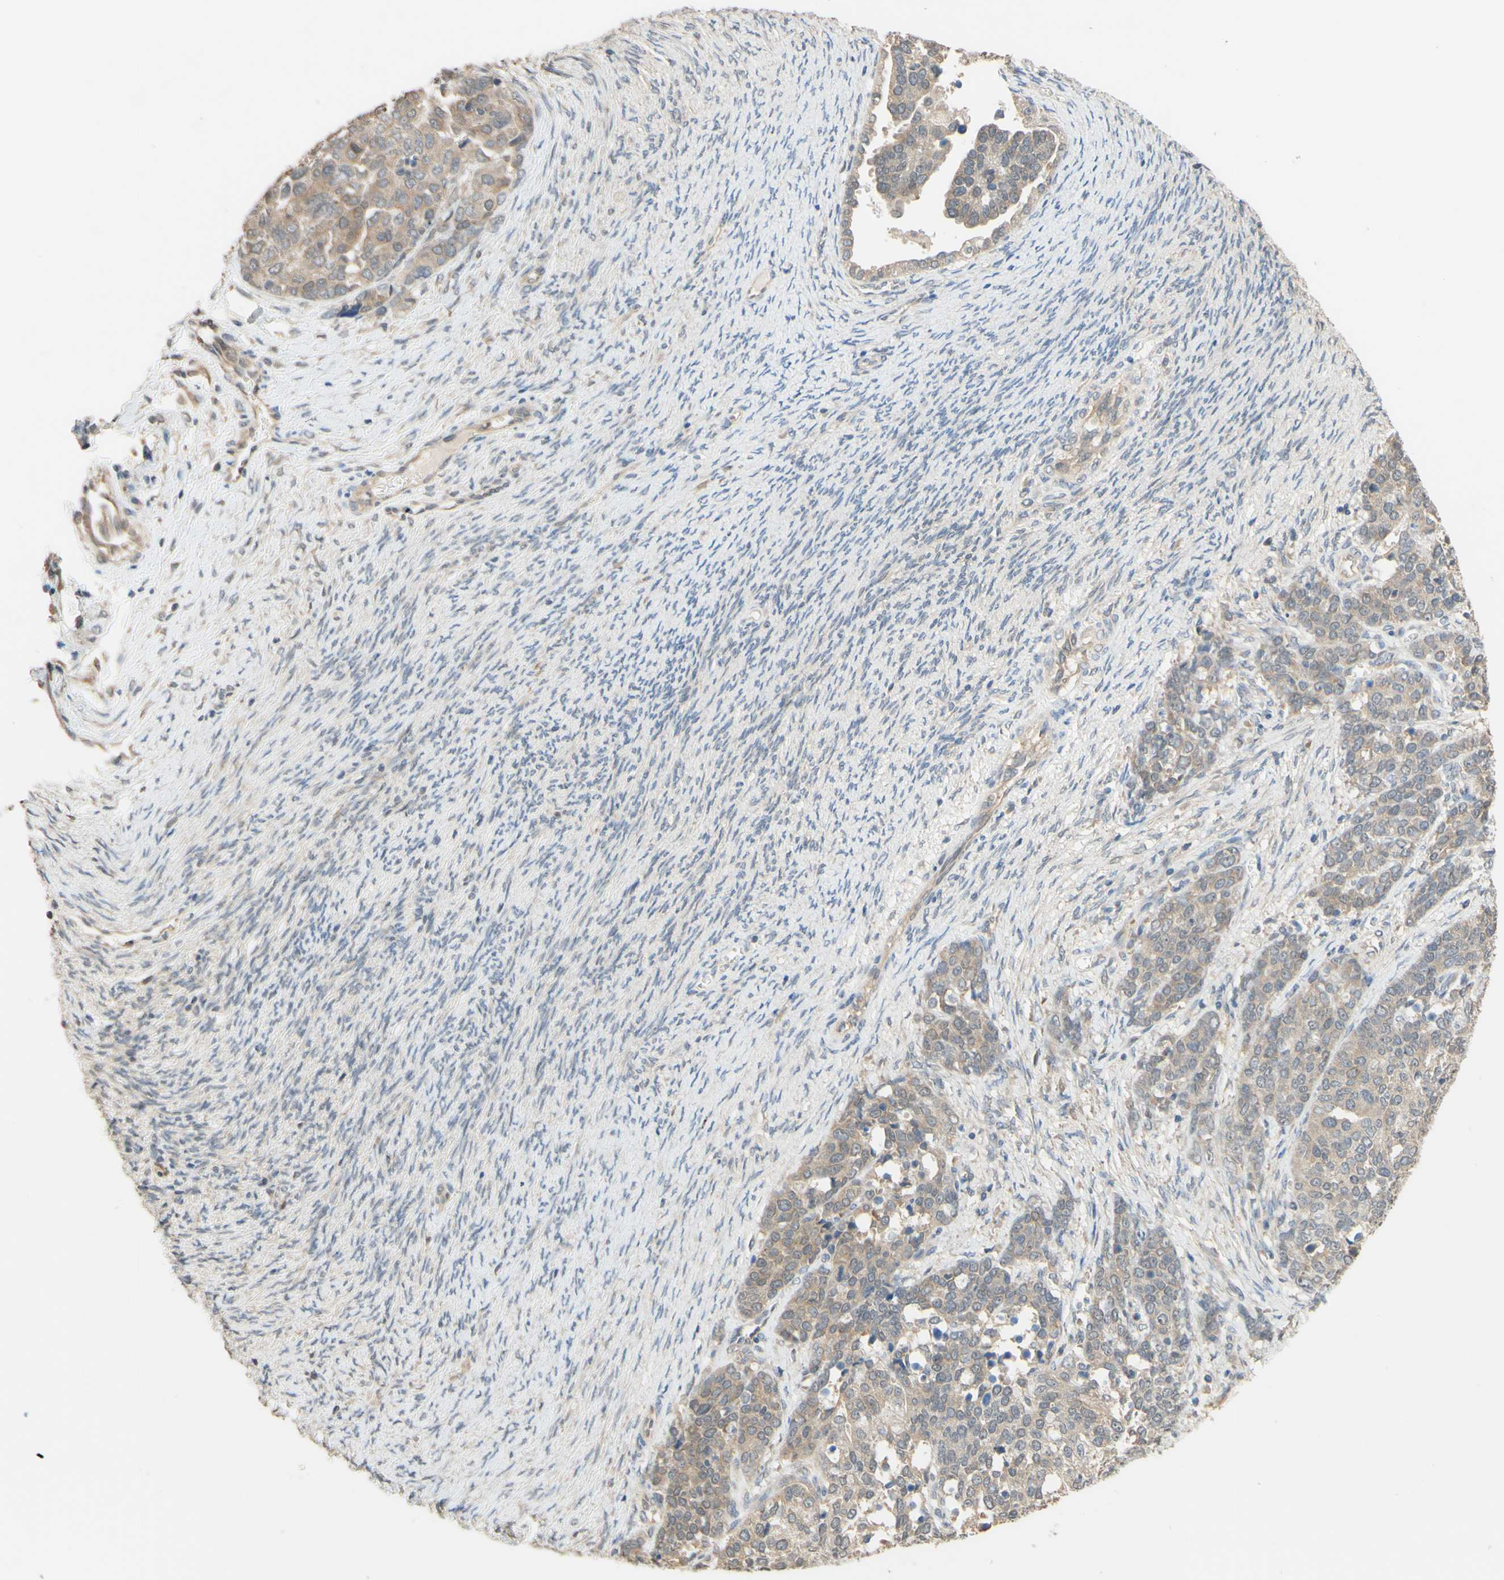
{"staining": {"intensity": "weak", "quantity": ">75%", "location": "cytoplasmic/membranous"}, "tissue": "ovarian cancer", "cell_type": "Tumor cells", "image_type": "cancer", "snomed": [{"axis": "morphology", "description": "Cystadenocarcinoma, serous, NOS"}, {"axis": "topography", "description": "Ovary"}], "caption": "A brown stain highlights weak cytoplasmic/membranous expression of a protein in ovarian serous cystadenocarcinoma tumor cells.", "gene": "SMIM19", "patient": {"sex": "female", "age": 44}}